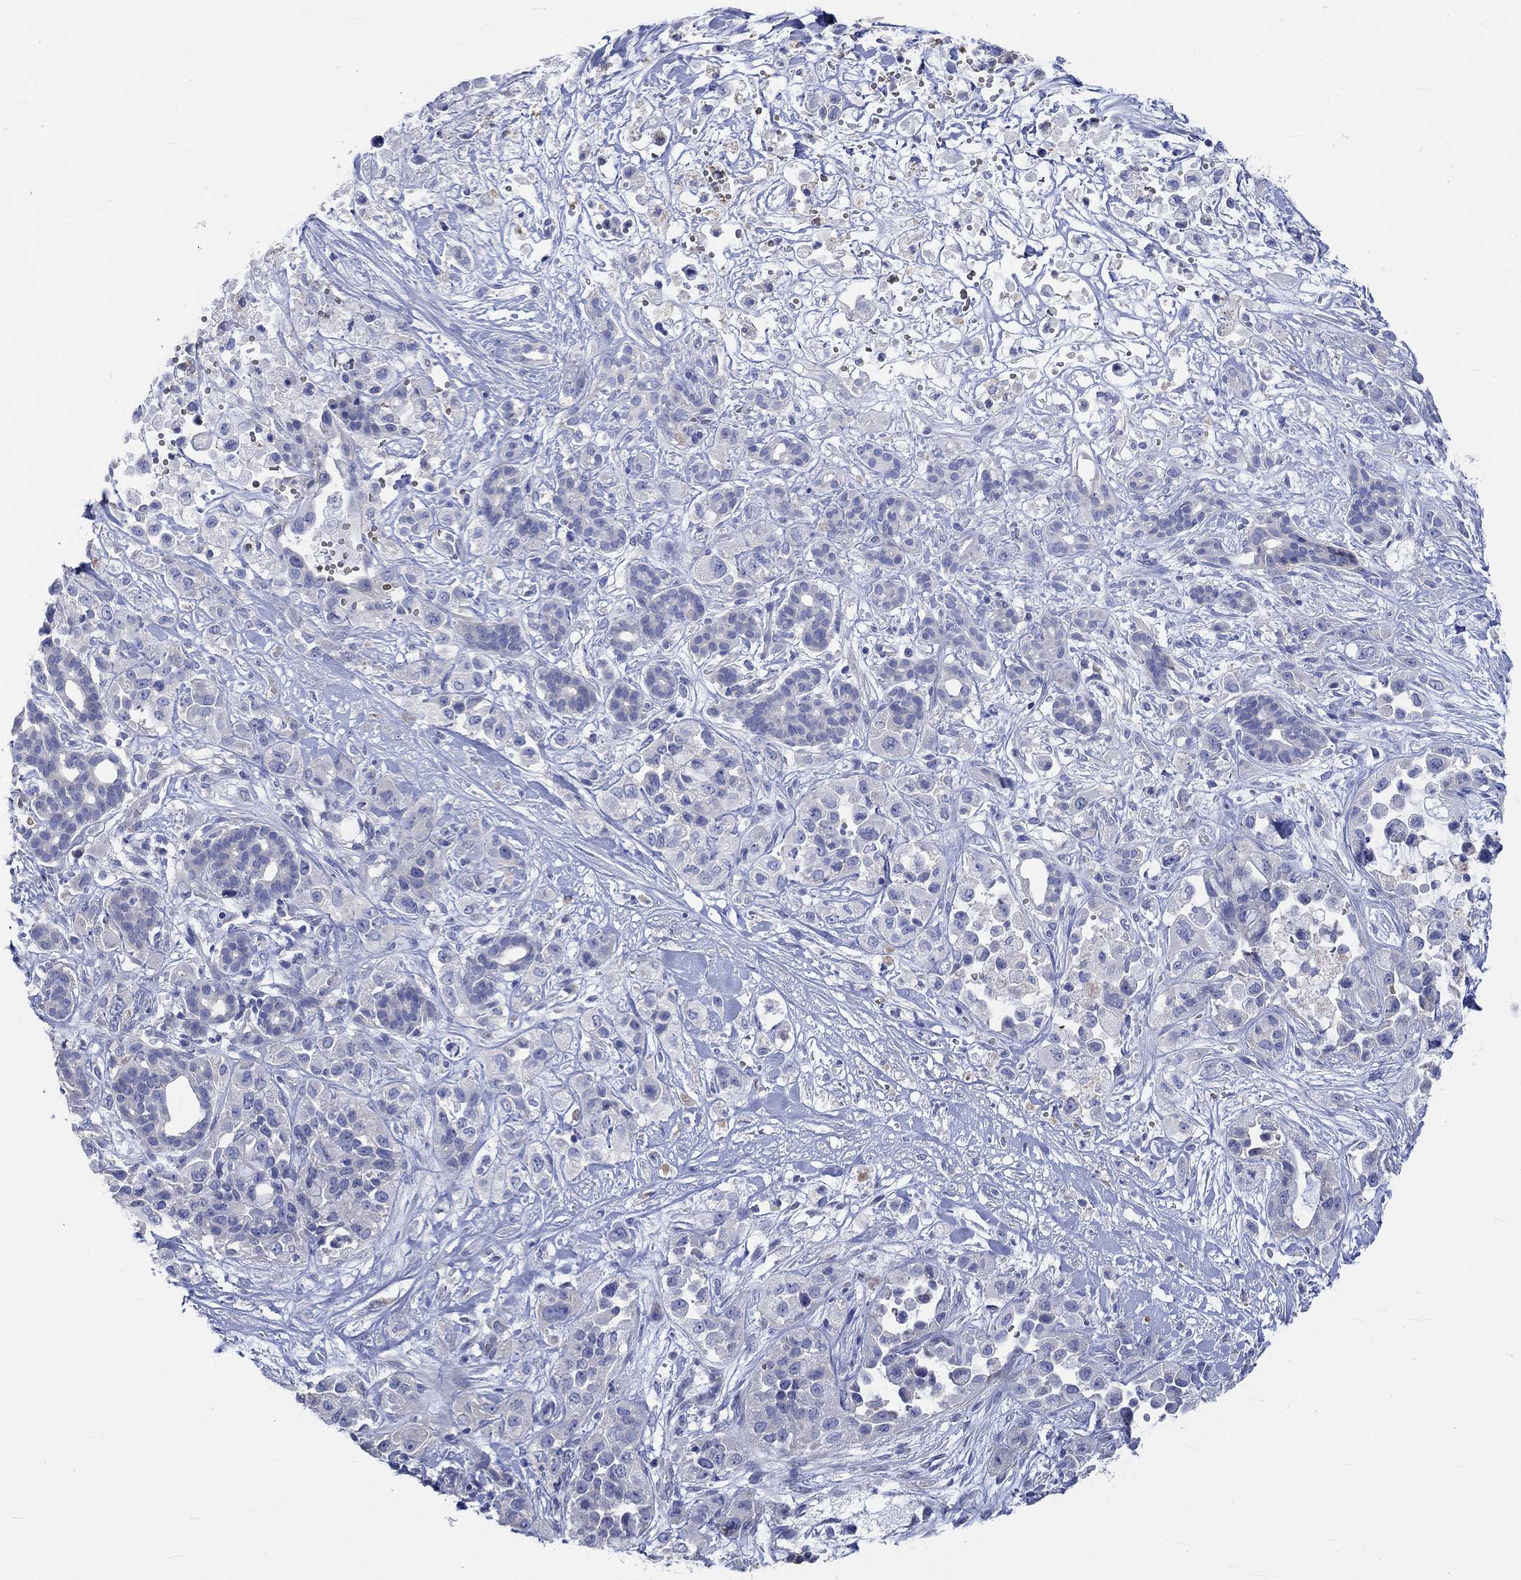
{"staining": {"intensity": "negative", "quantity": "none", "location": "none"}, "tissue": "pancreatic cancer", "cell_type": "Tumor cells", "image_type": "cancer", "snomed": [{"axis": "morphology", "description": "Adenocarcinoma, NOS"}, {"axis": "topography", "description": "Pancreas"}], "caption": "The photomicrograph displays no significant staining in tumor cells of pancreatic cancer (adenocarcinoma).", "gene": "KCNA1", "patient": {"sex": "male", "age": 44}}